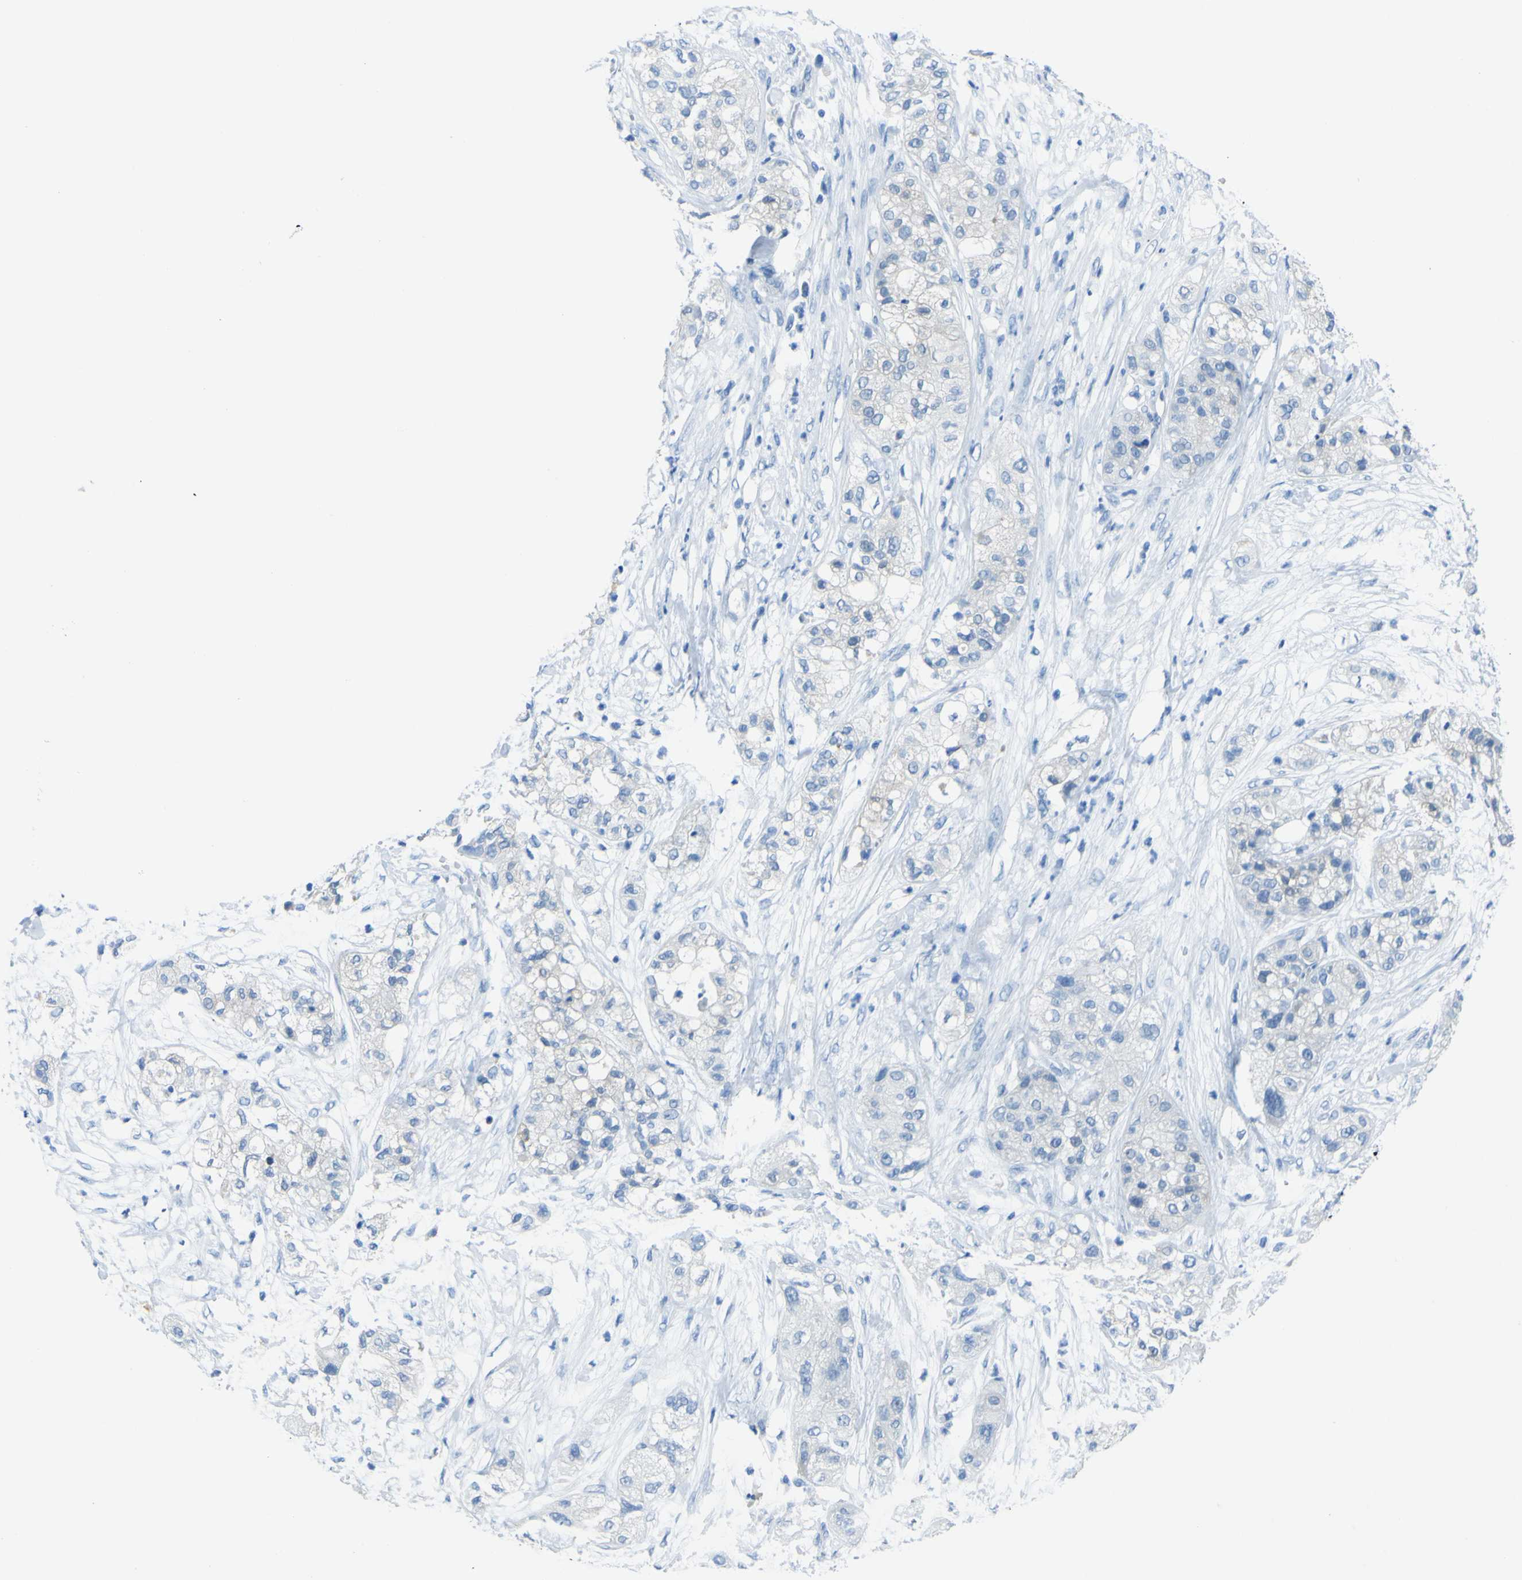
{"staining": {"intensity": "negative", "quantity": "none", "location": "none"}, "tissue": "pancreatic cancer", "cell_type": "Tumor cells", "image_type": "cancer", "snomed": [{"axis": "morphology", "description": "Adenocarcinoma, NOS"}, {"axis": "topography", "description": "Pancreas"}], "caption": "IHC of pancreatic cancer (adenocarcinoma) shows no positivity in tumor cells.", "gene": "PHKG1", "patient": {"sex": "female", "age": 78}}